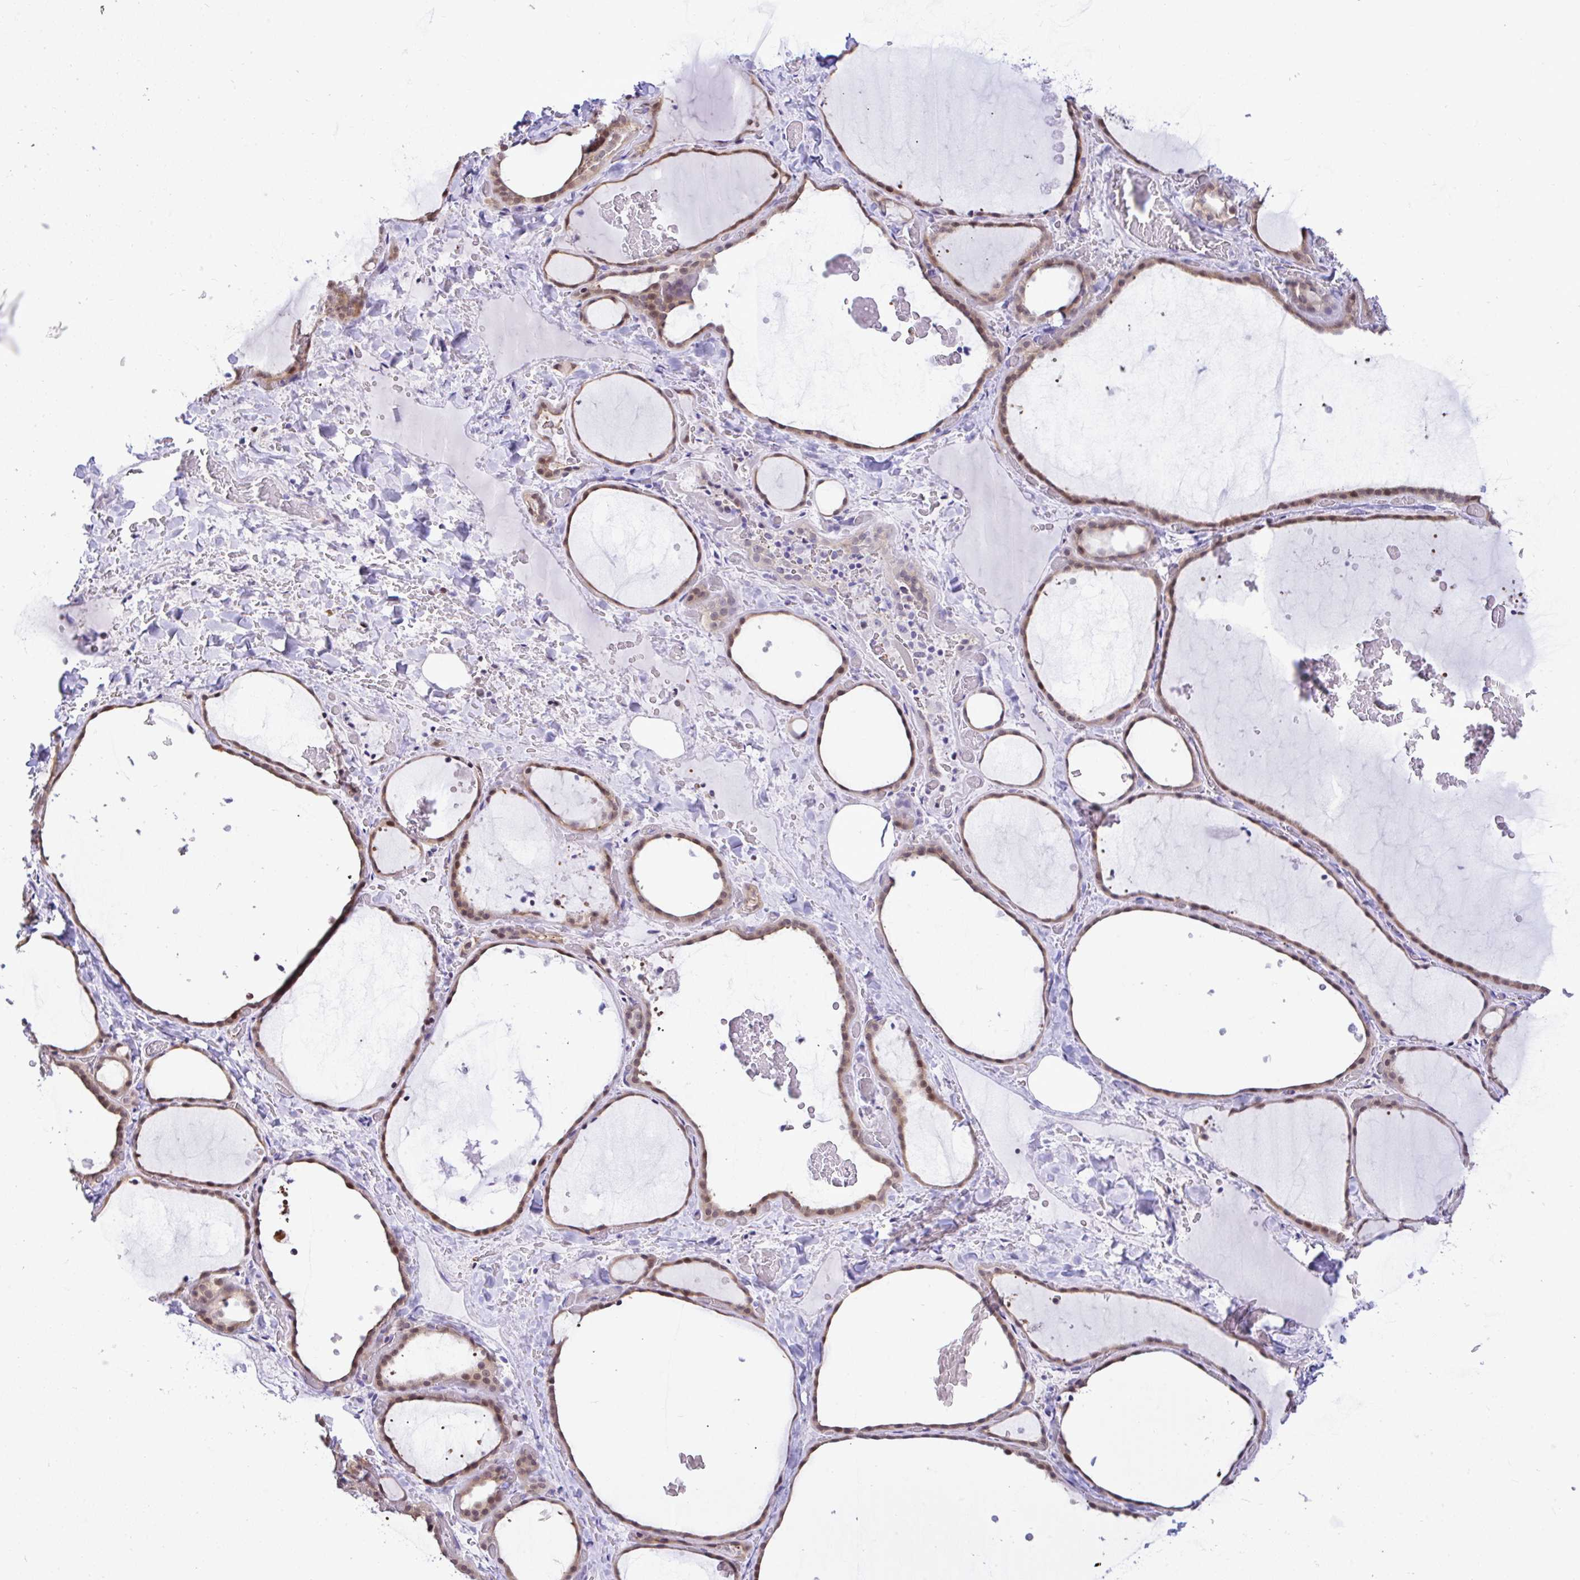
{"staining": {"intensity": "weak", "quantity": ">75%", "location": "cytoplasmic/membranous,nuclear"}, "tissue": "thyroid gland", "cell_type": "Glandular cells", "image_type": "normal", "snomed": [{"axis": "morphology", "description": "Normal tissue, NOS"}, {"axis": "topography", "description": "Thyroid gland"}], "caption": "A high-resolution histopathology image shows immunohistochemistry (IHC) staining of benign thyroid gland, which displays weak cytoplasmic/membranous,nuclear staining in about >75% of glandular cells. (IHC, brightfield microscopy, high magnification).", "gene": "ZNF485", "patient": {"sex": "female", "age": 36}}